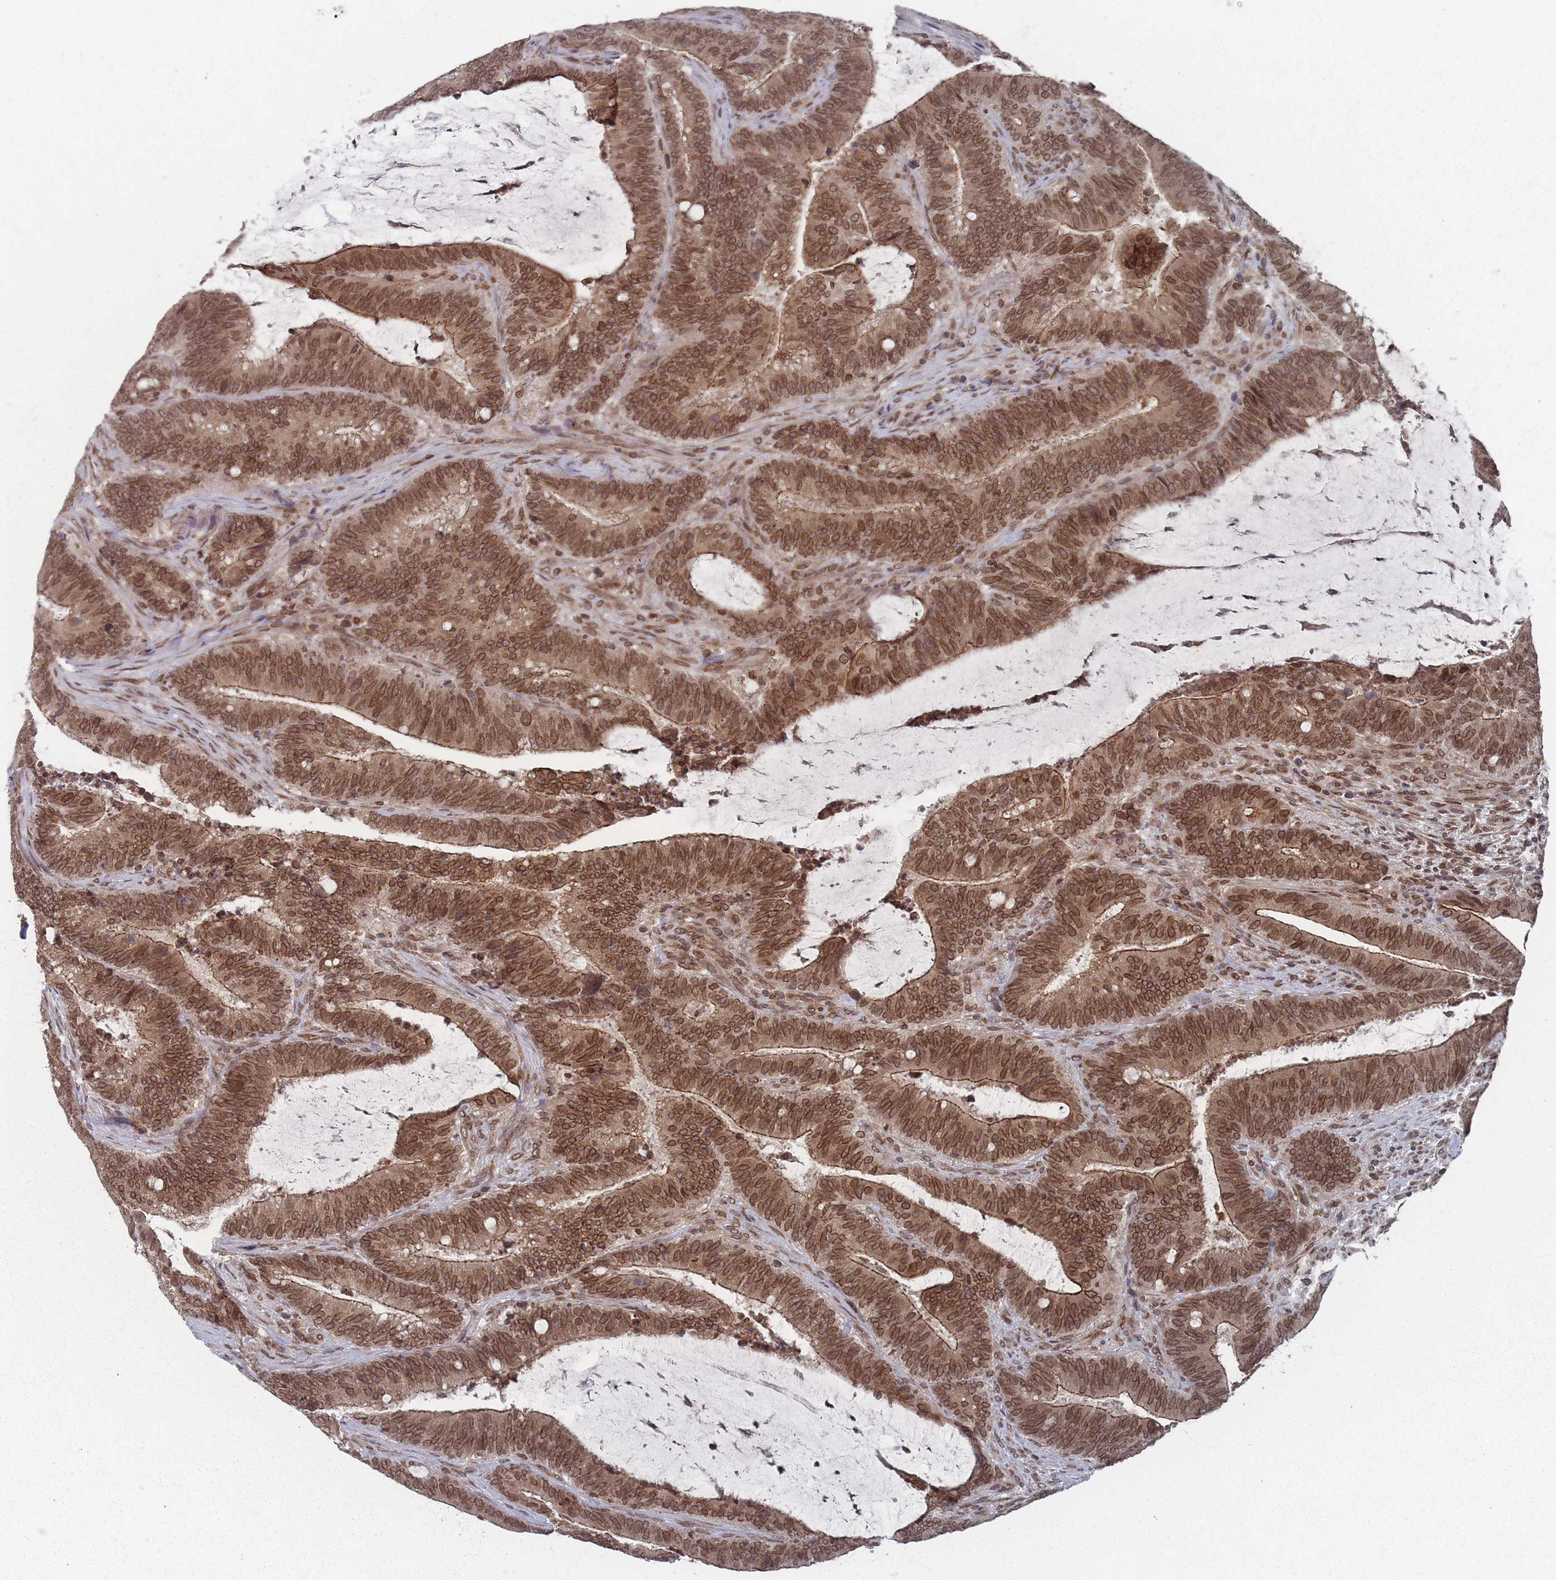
{"staining": {"intensity": "moderate", "quantity": ">75%", "location": "cytoplasmic/membranous,nuclear"}, "tissue": "colorectal cancer", "cell_type": "Tumor cells", "image_type": "cancer", "snomed": [{"axis": "morphology", "description": "Adenocarcinoma, NOS"}, {"axis": "topography", "description": "Colon"}], "caption": "An IHC photomicrograph of tumor tissue is shown. Protein staining in brown labels moderate cytoplasmic/membranous and nuclear positivity in colorectal cancer within tumor cells. The staining is performed using DAB (3,3'-diaminobenzidine) brown chromogen to label protein expression. The nuclei are counter-stained blue using hematoxylin.", "gene": "TBC1D25", "patient": {"sex": "female", "age": 43}}